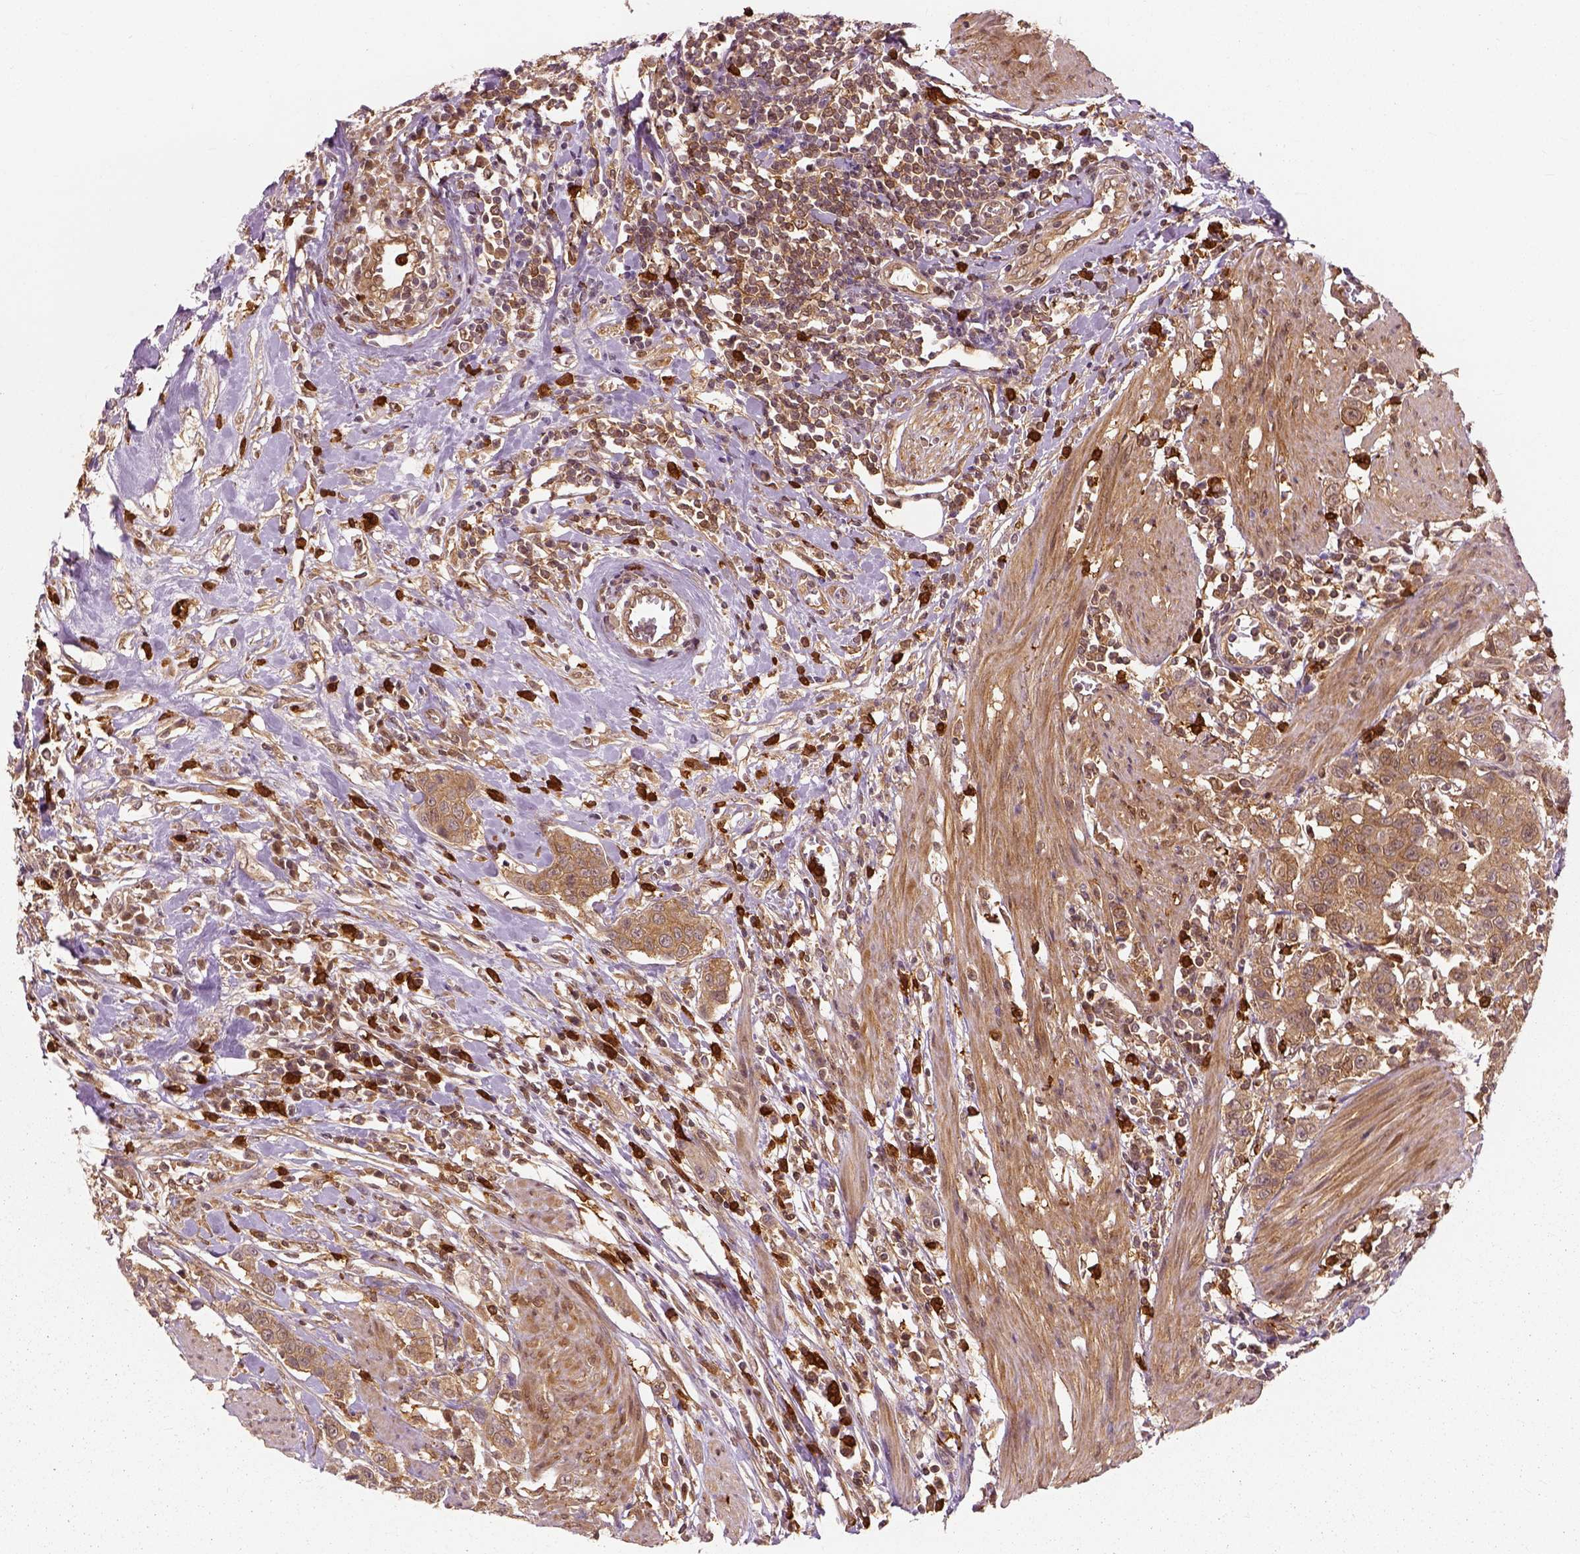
{"staining": {"intensity": "moderate", "quantity": ">75%", "location": "cytoplasmic/membranous"}, "tissue": "urothelial cancer", "cell_type": "Tumor cells", "image_type": "cancer", "snomed": [{"axis": "morphology", "description": "Urothelial carcinoma, High grade"}, {"axis": "topography", "description": "Urinary bladder"}], "caption": "Immunohistochemical staining of high-grade urothelial carcinoma shows medium levels of moderate cytoplasmic/membranous protein positivity in about >75% of tumor cells.", "gene": "GPI", "patient": {"sex": "female", "age": 58}}